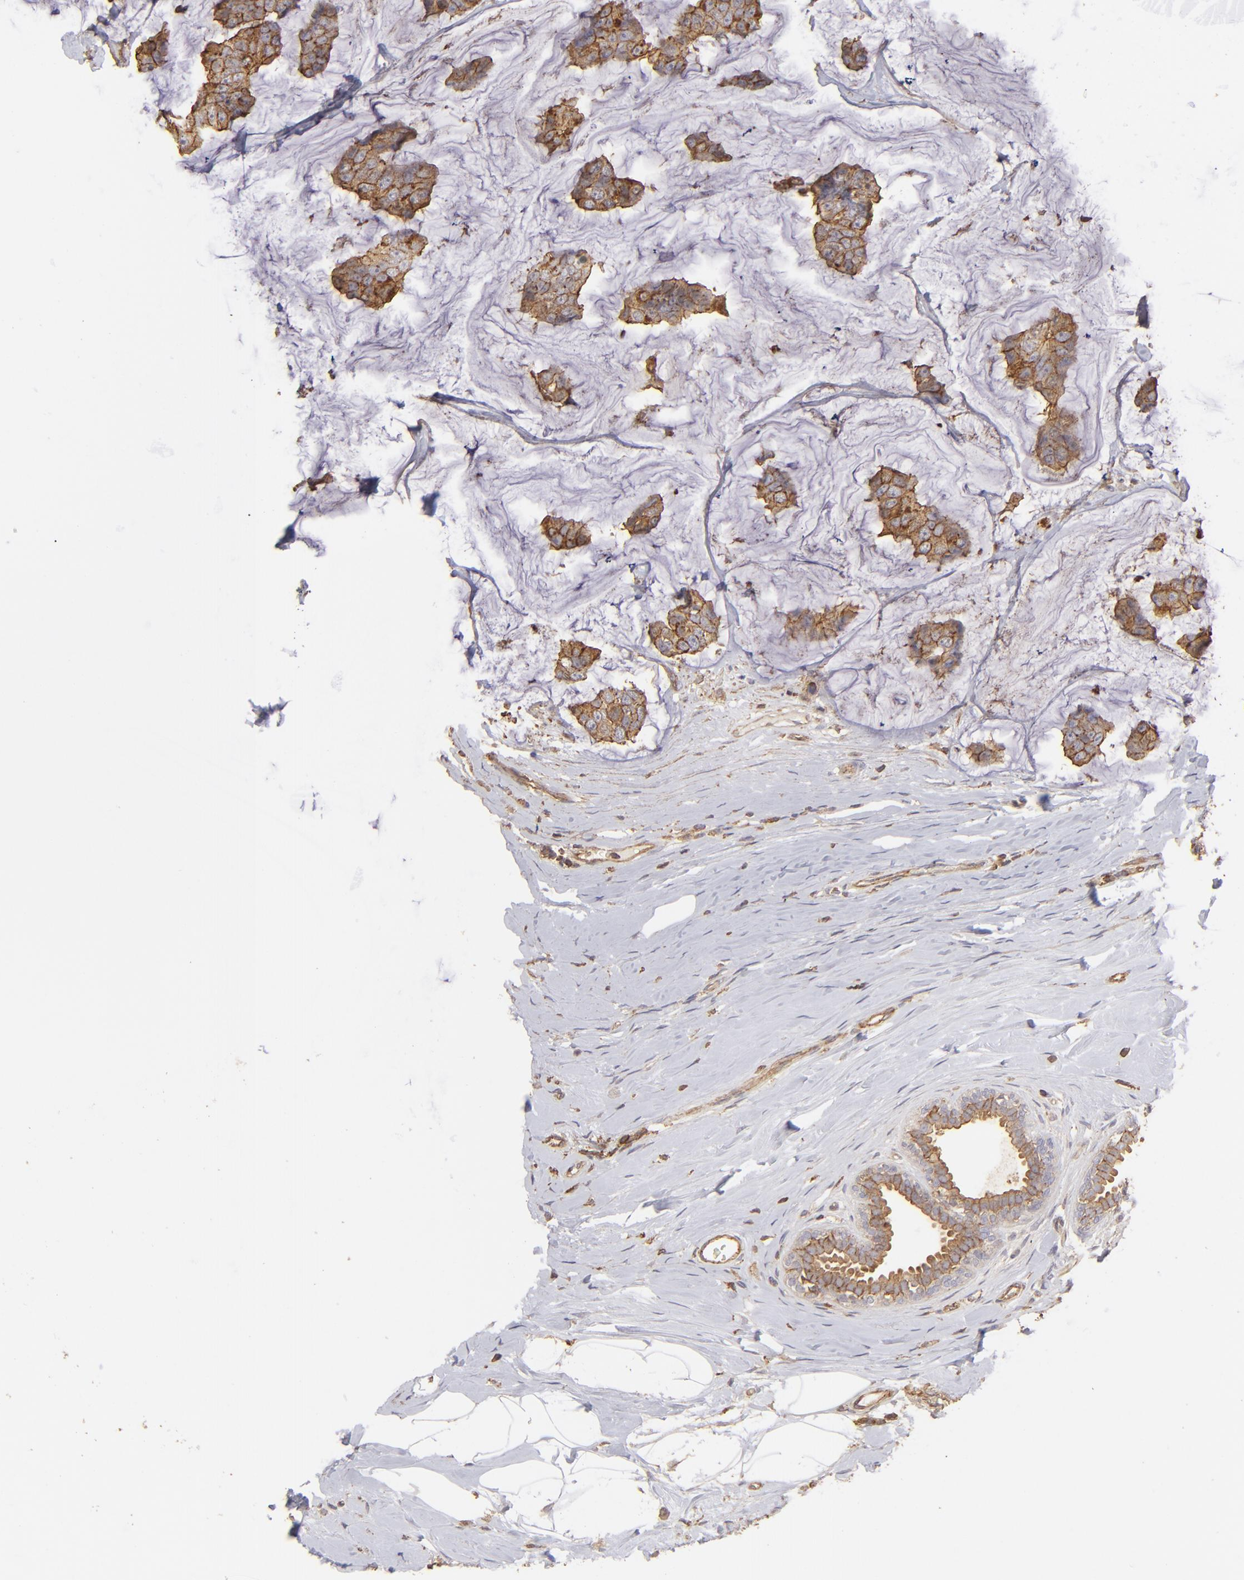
{"staining": {"intensity": "moderate", "quantity": ">75%", "location": "cytoplasmic/membranous"}, "tissue": "breast cancer", "cell_type": "Tumor cells", "image_type": "cancer", "snomed": [{"axis": "morphology", "description": "Normal tissue, NOS"}, {"axis": "morphology", "description": "Duct carcinoma"}, {"axis": "topography", "description": "Breast"}], "caption": "This is a photomicrograph of immunohistochemistry (IHC) staining of breast invasive ductal carcinoma, which shows moderate positivity in the cytoplasmic/membranous of tumor cells.", "gene": "ACTB", "patient": {"sex": "female", "age": 50}}